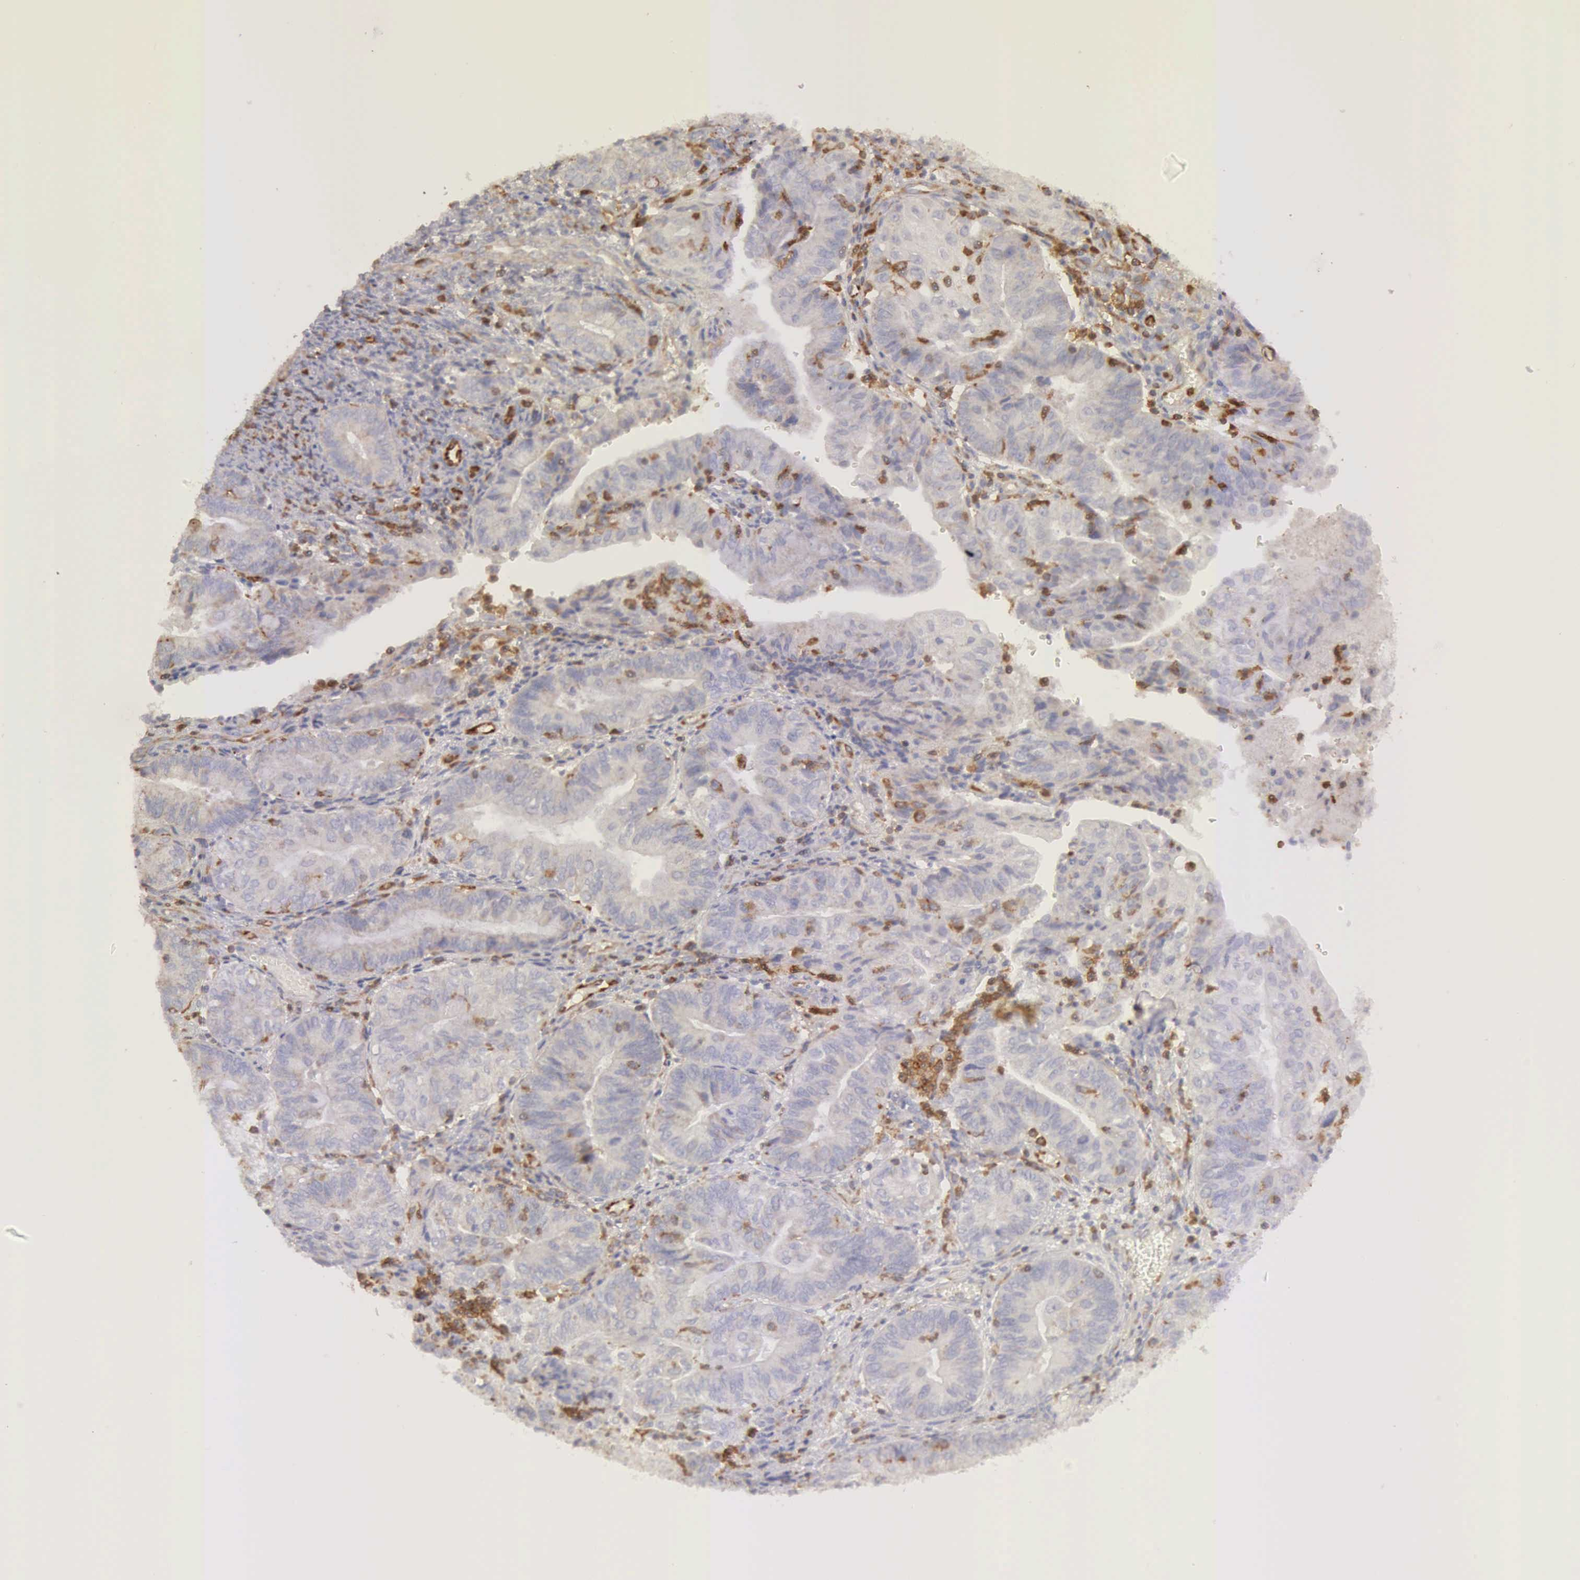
{"staining": {"intensity": "negative", "quantity": "none", "location": "none"}, "tissue": "endometrial cancer", "cell_type": "Tumor cells", "image_type": "cancer", "snomed": [{"axis": "morphology", "description": "Adenocarcinoma, NOS"}, {"axis": "topography", "description": "Endometrium"}], "caption": "A photomicrograph of endometrial cancer (adenocarcinoma) stained for a protein shows no brown staining in tumor cells.", "gene": "ARHGAP4", "patient": {"sex": "female", "age": 55}}